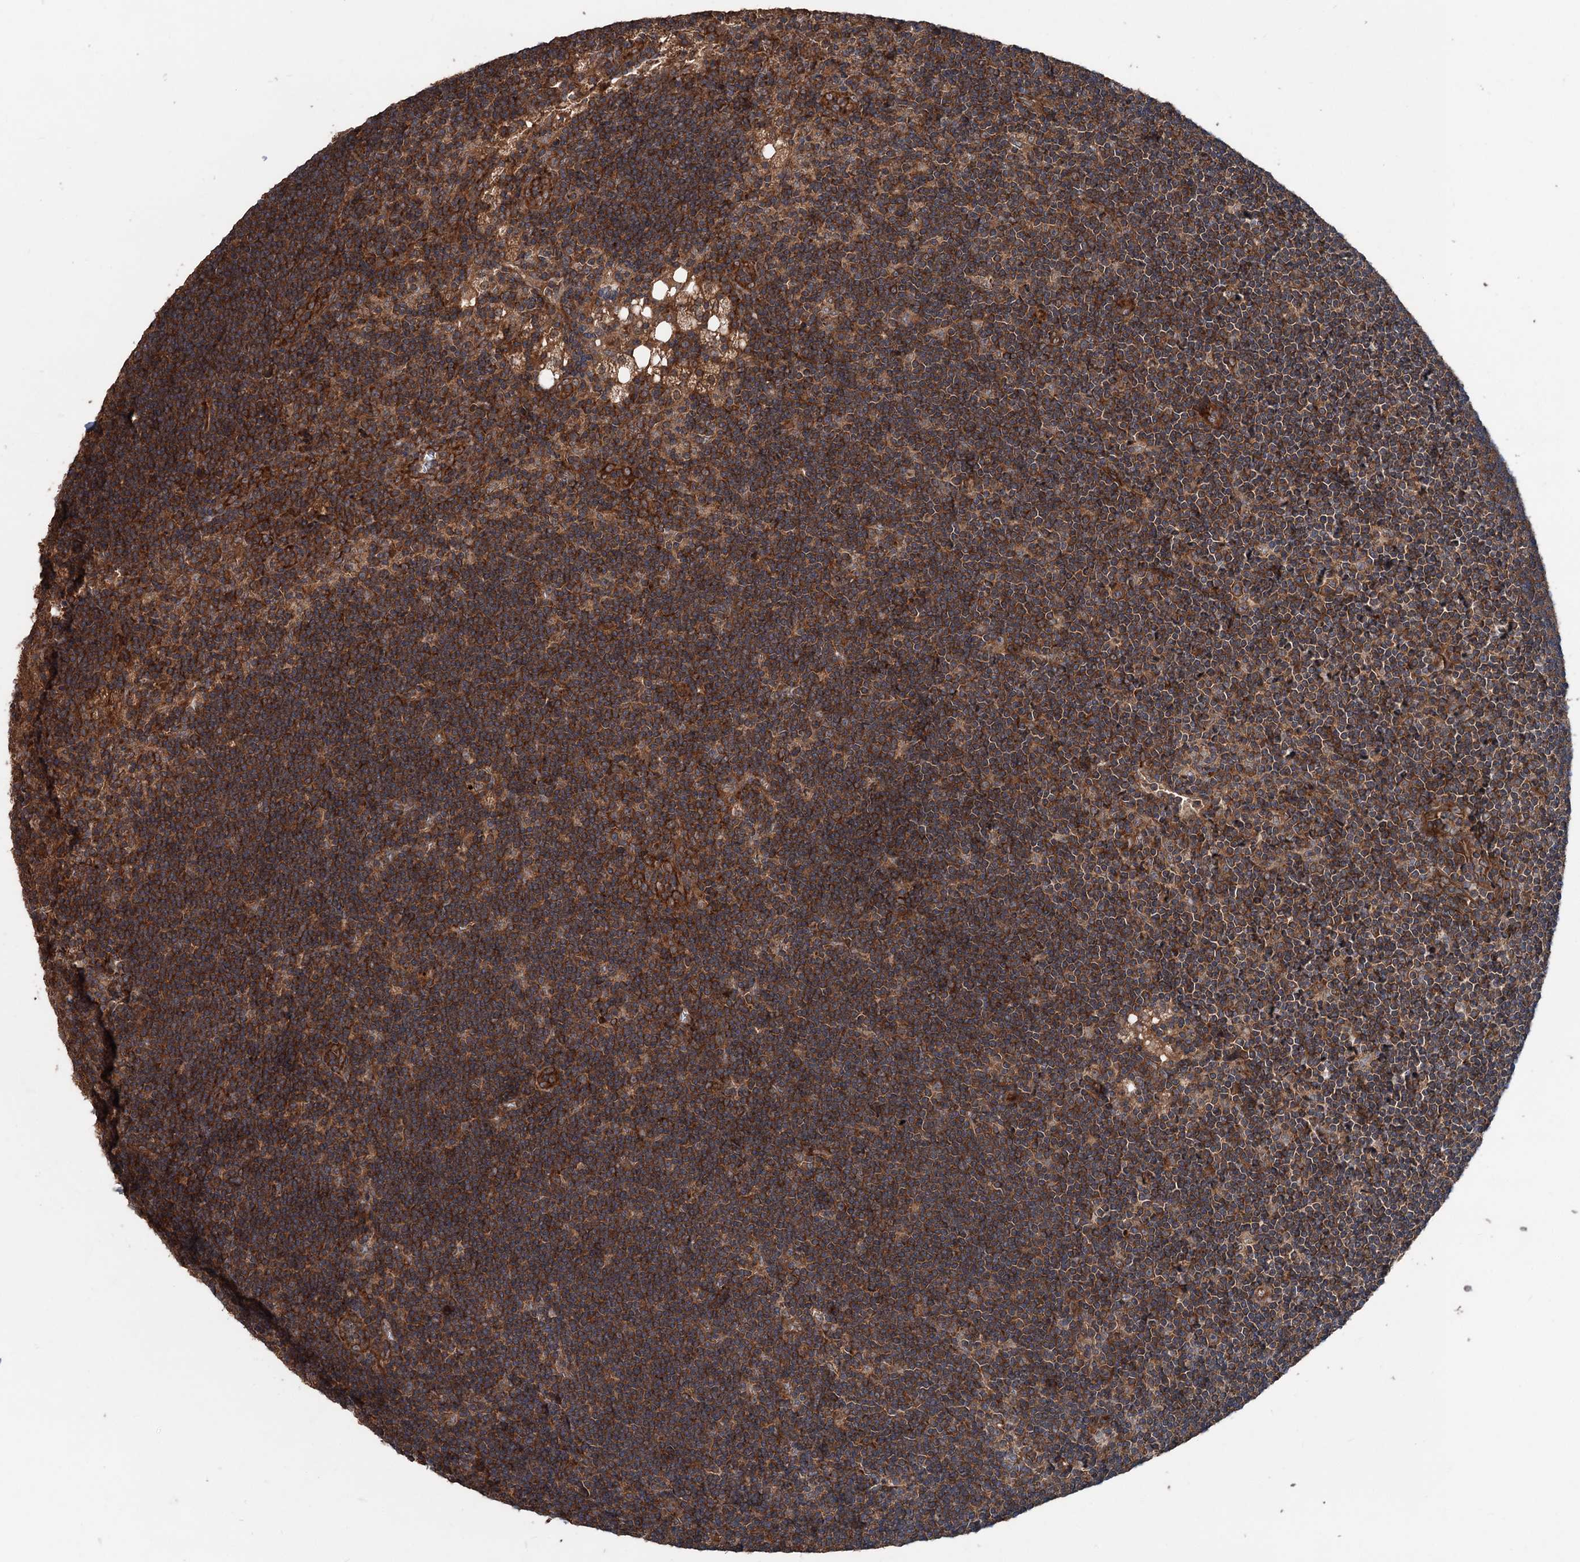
{"staining": {"intensity": "strong", "quantity": ">75%", "location": "cytoplasmic/membranous"}, "tissue": "lymph node", "cell_type": "Germinal center cells", "image_type": "normal", "snomed": [{"axis": "morphology", "description": "Normal tissue, NOS"}, {"axis": "topography", "description": "Lymph node"}], "caption": "This histopathology image exhibits immunohistochemistry (IHC) staining of unremarkable lymph node, with high strong cytoplasmic/membranous staining in approximately >75% of germinal center cells.", "gene": "RNF214", "patient": {"sex": "male", "age": 24}}